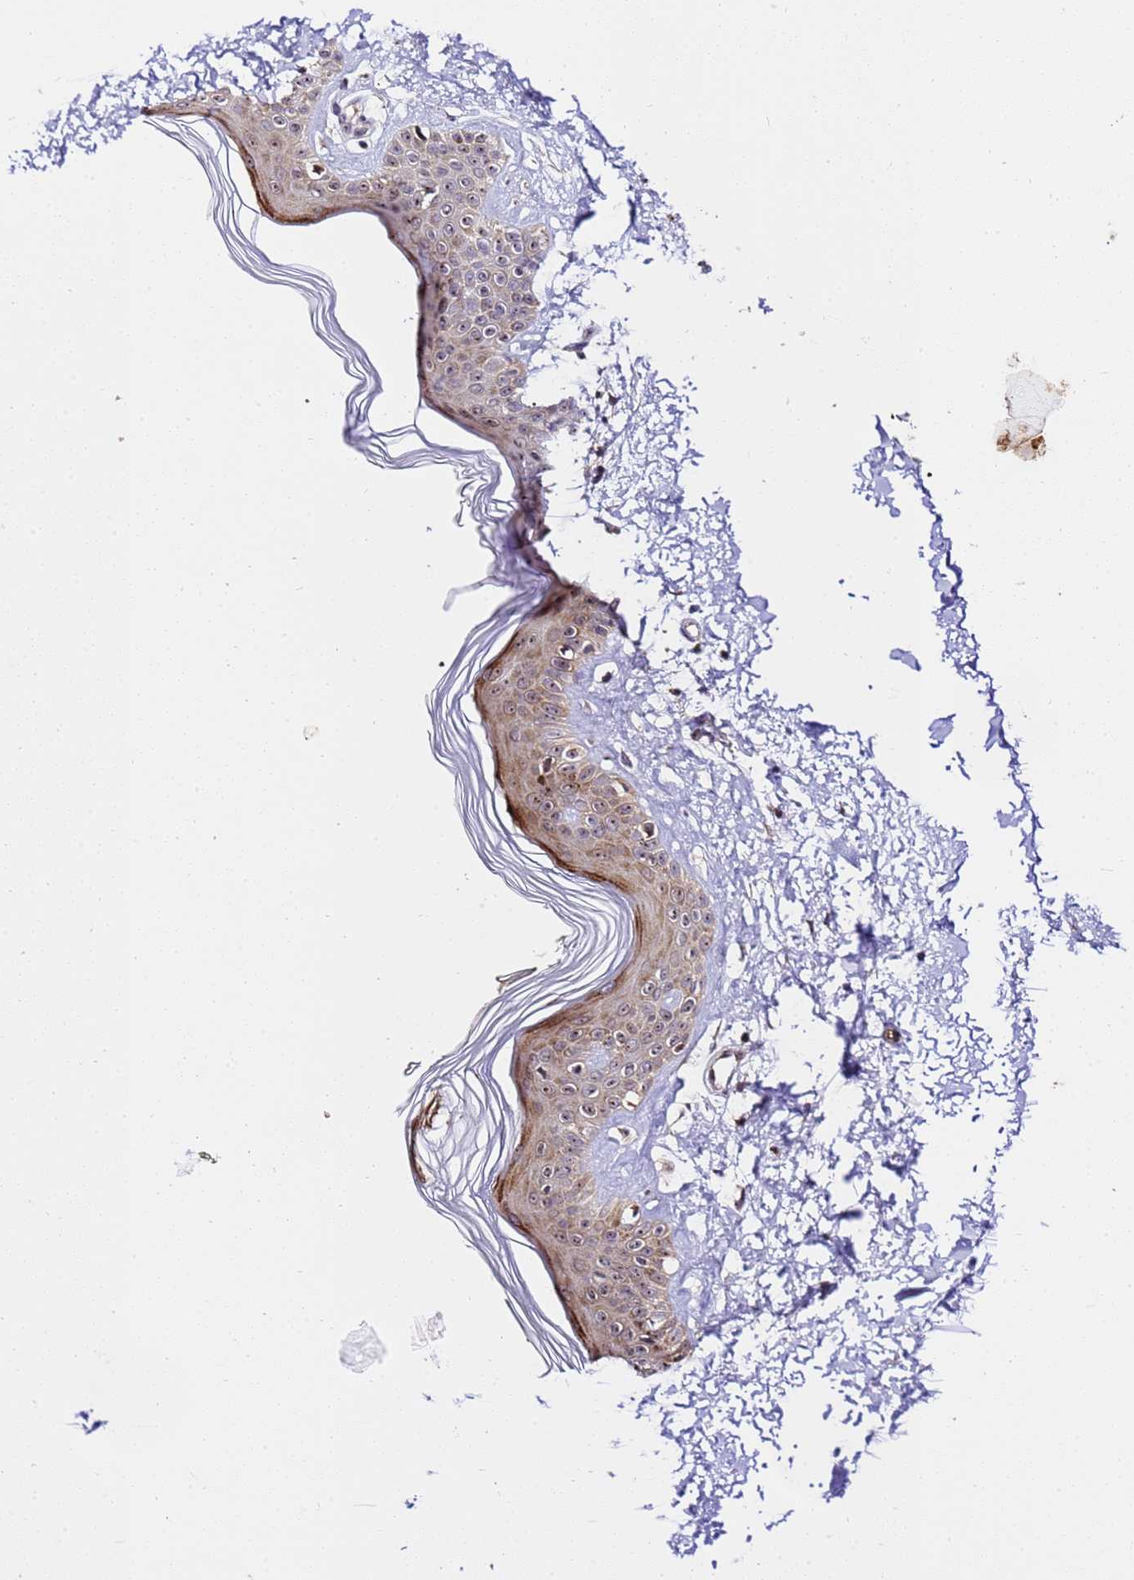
{"staining": {"intensity": "moderate", "quantity": ">75%", "location": "cytoplasmic/membranous,nuclear"}, "tissue": "skin", "cell_type": "Fibroblasts", "image_type": "normal", "snomed": [{"axis": "morphology", "description": "Normal tissue, NOS"}, {"axis": "topography", "description": "Skin"}], "caption": "Protein staining by immunohistochemistry reveals moderate cytoplasmic/membranous,nuclear staining in approximately >75% of fibroblasts in unremarkable skin.", "gene": "SLX4IP", "patient": {"sex": "female", "age": 64}}